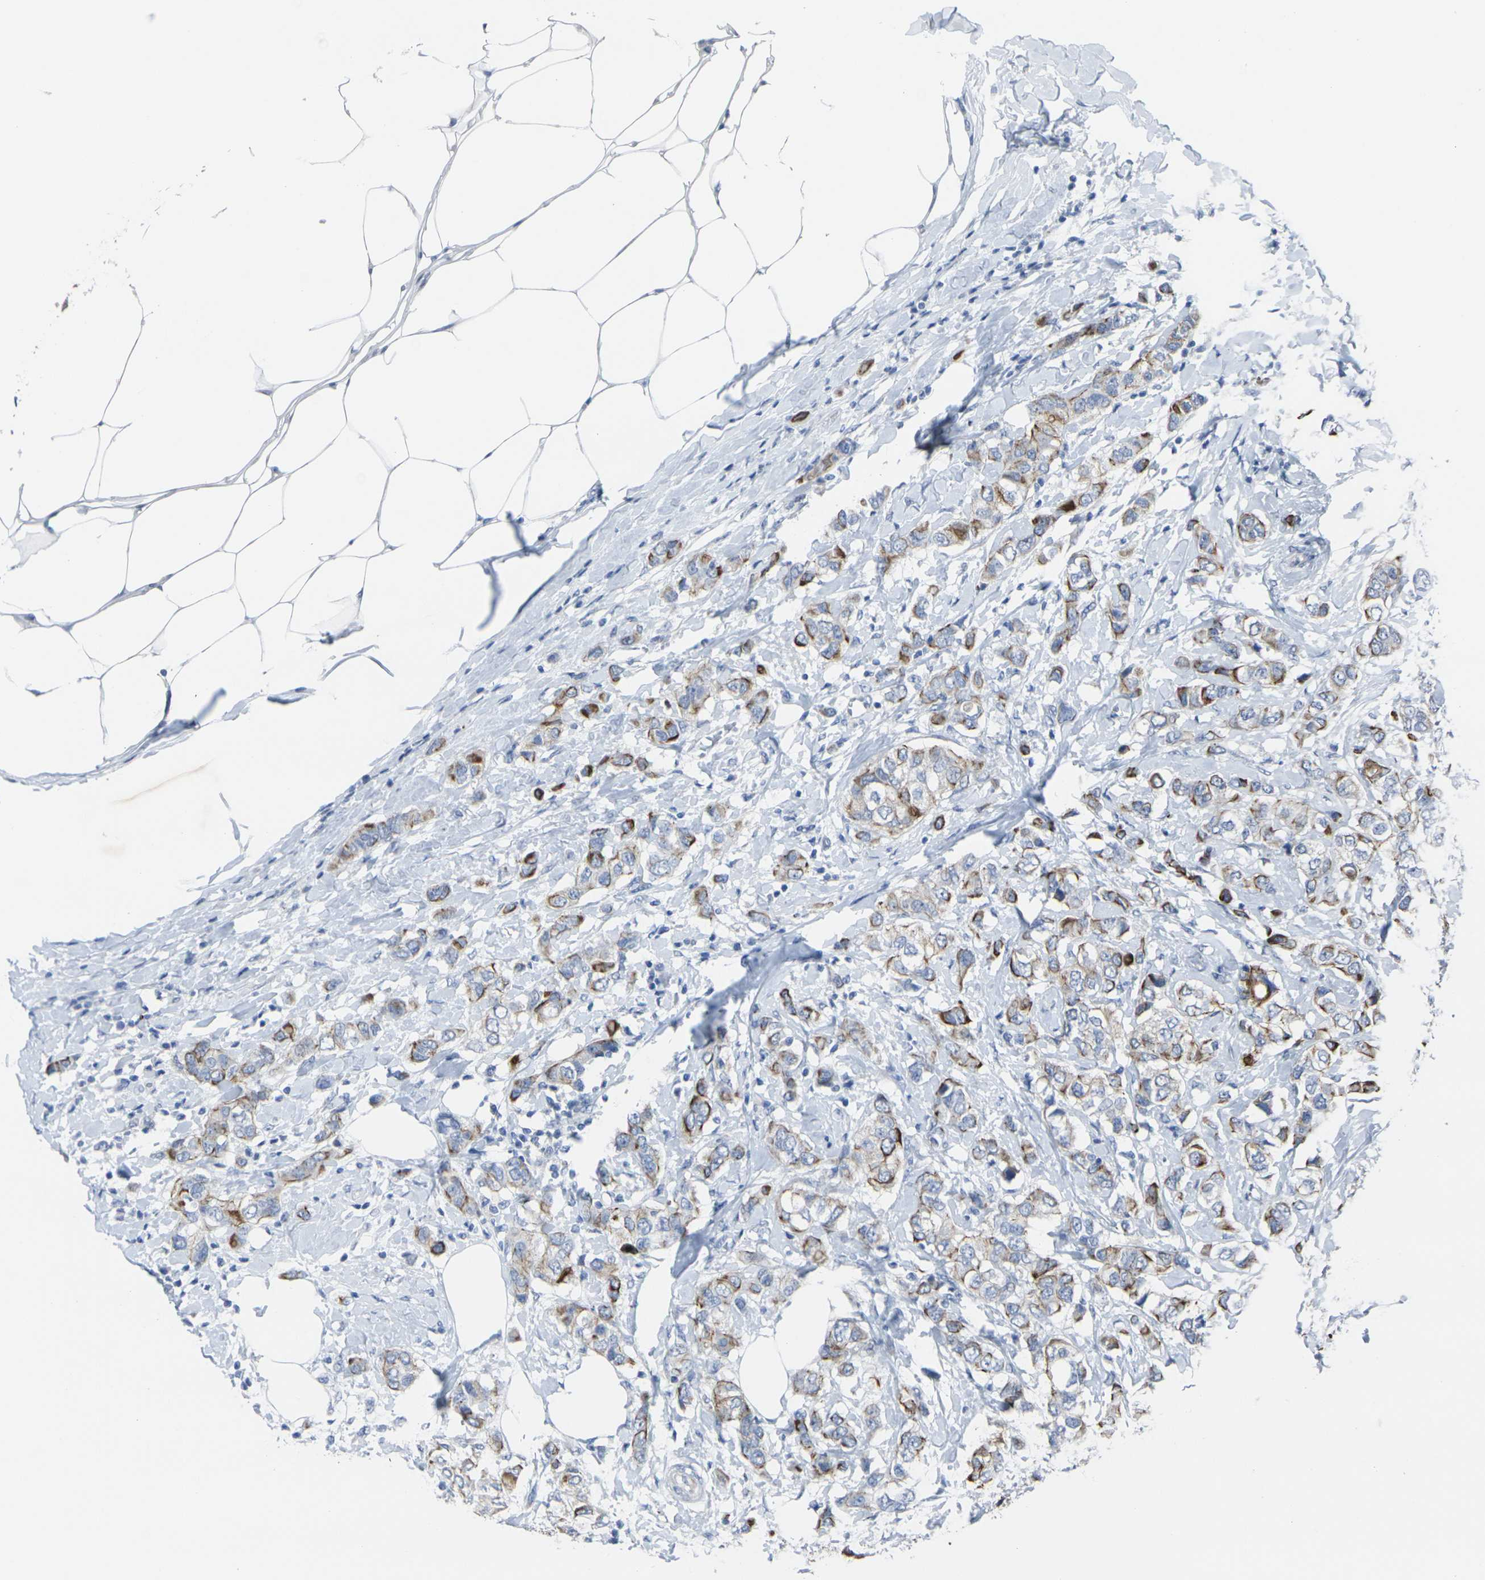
{"staining": {"intensity": "strong", "quantity": "<25%", "location": "cytoplasmic/membranous"}, "tissue": "breast cancer", "cell_type": "Tumor cells", "image_type": "cancer", "snomed": [{"axis": "morphology", "description": "Duct carcinoma"}, {"axis": "topography", "description": "Breast"}], "caption": "Breast cancer stained with DAB (3,3'-diaminobenzidine) IHC exhibits medium levels of strong cytoplasmic/membranous staining in about <25% of tumor cells.", "gene": "ANKRD46", "patient": {"sex": "female", "age": 50}}